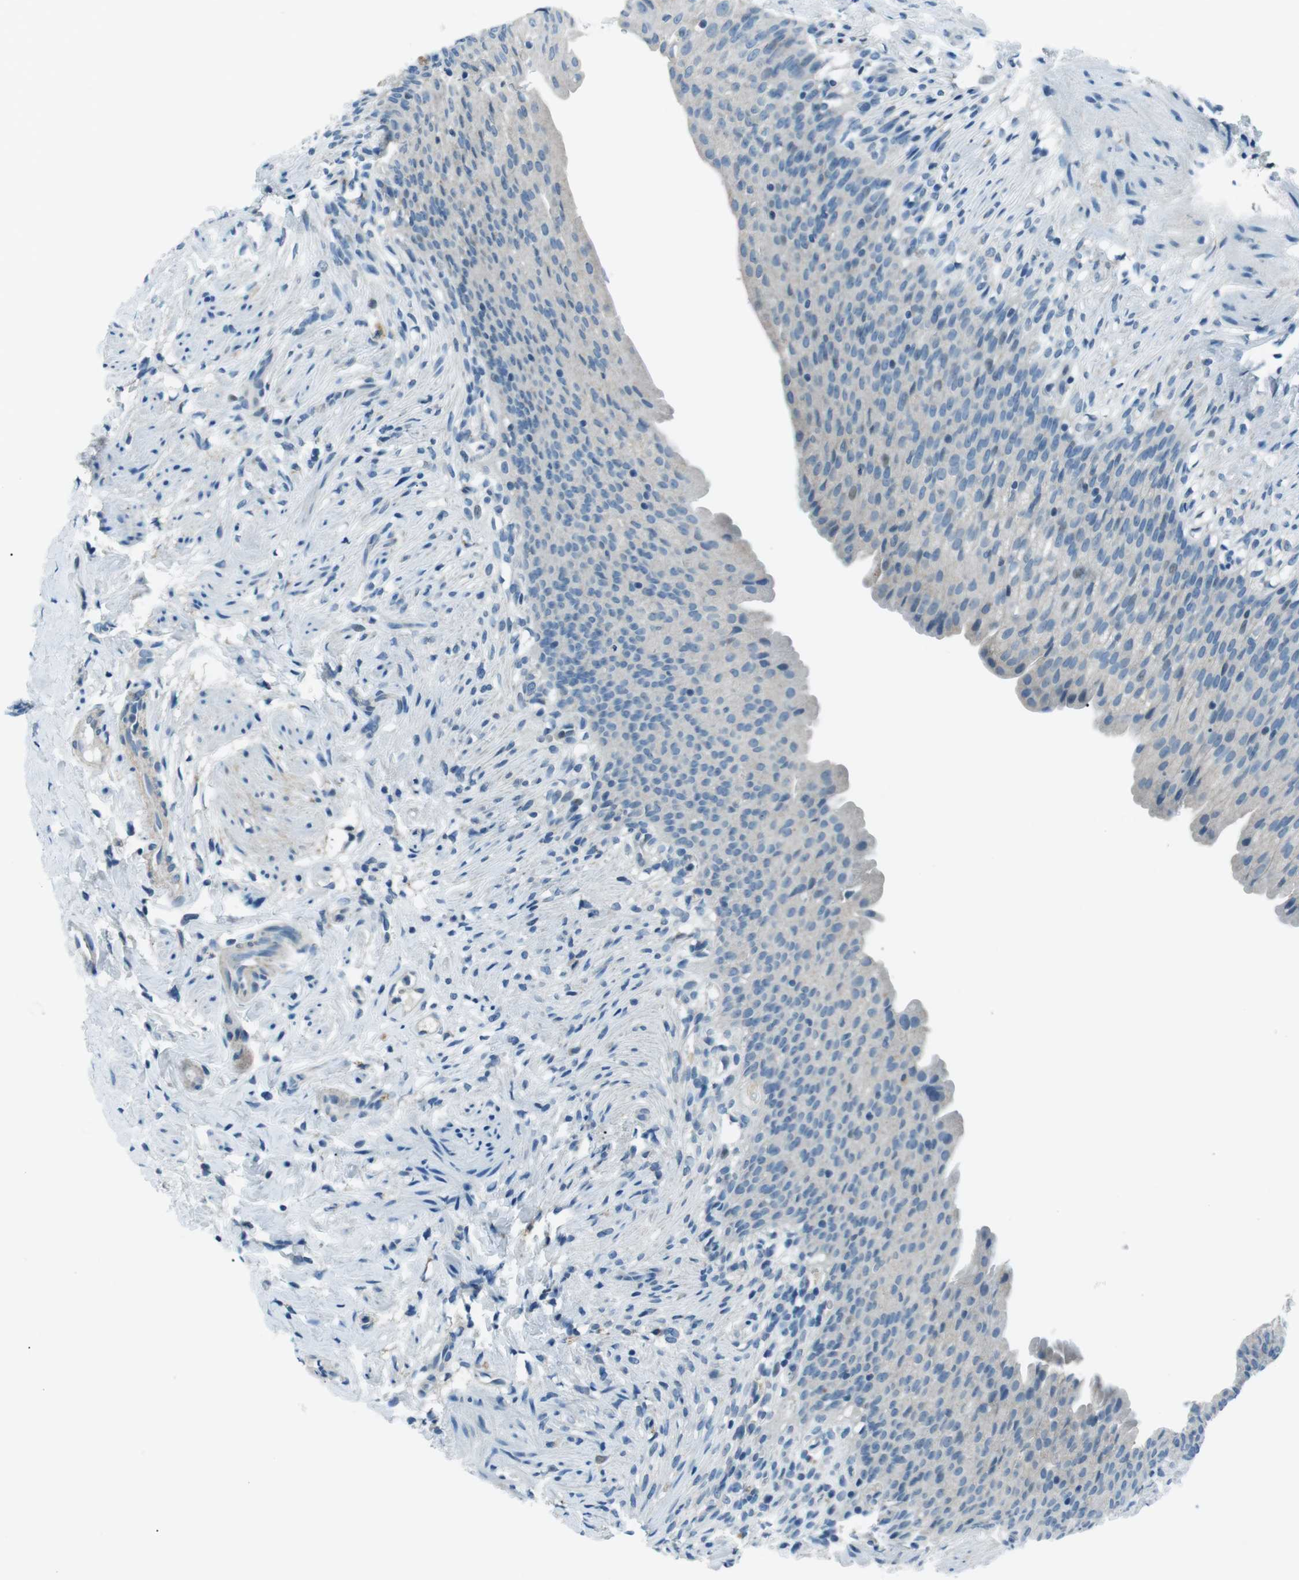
{"staining": {"intensity": "negative", "quantity": "none", "location": "none"}, "tissue": "urinary bladder", "cell_type": "Urothelial cells", "image_type": "normal", "snomed": [{"axis": "morphology", "description": "Normal tissue, NOS"}, {"axis": "topography", "description": "Urinary bladder"}], "caption": "This is an immunohistochemistry micrograph of normal human urinary bladder. There is no positivity in urothelial cells.", "gene": "ST6GAL1", "patient": {"sex": "female", "age": 79}}